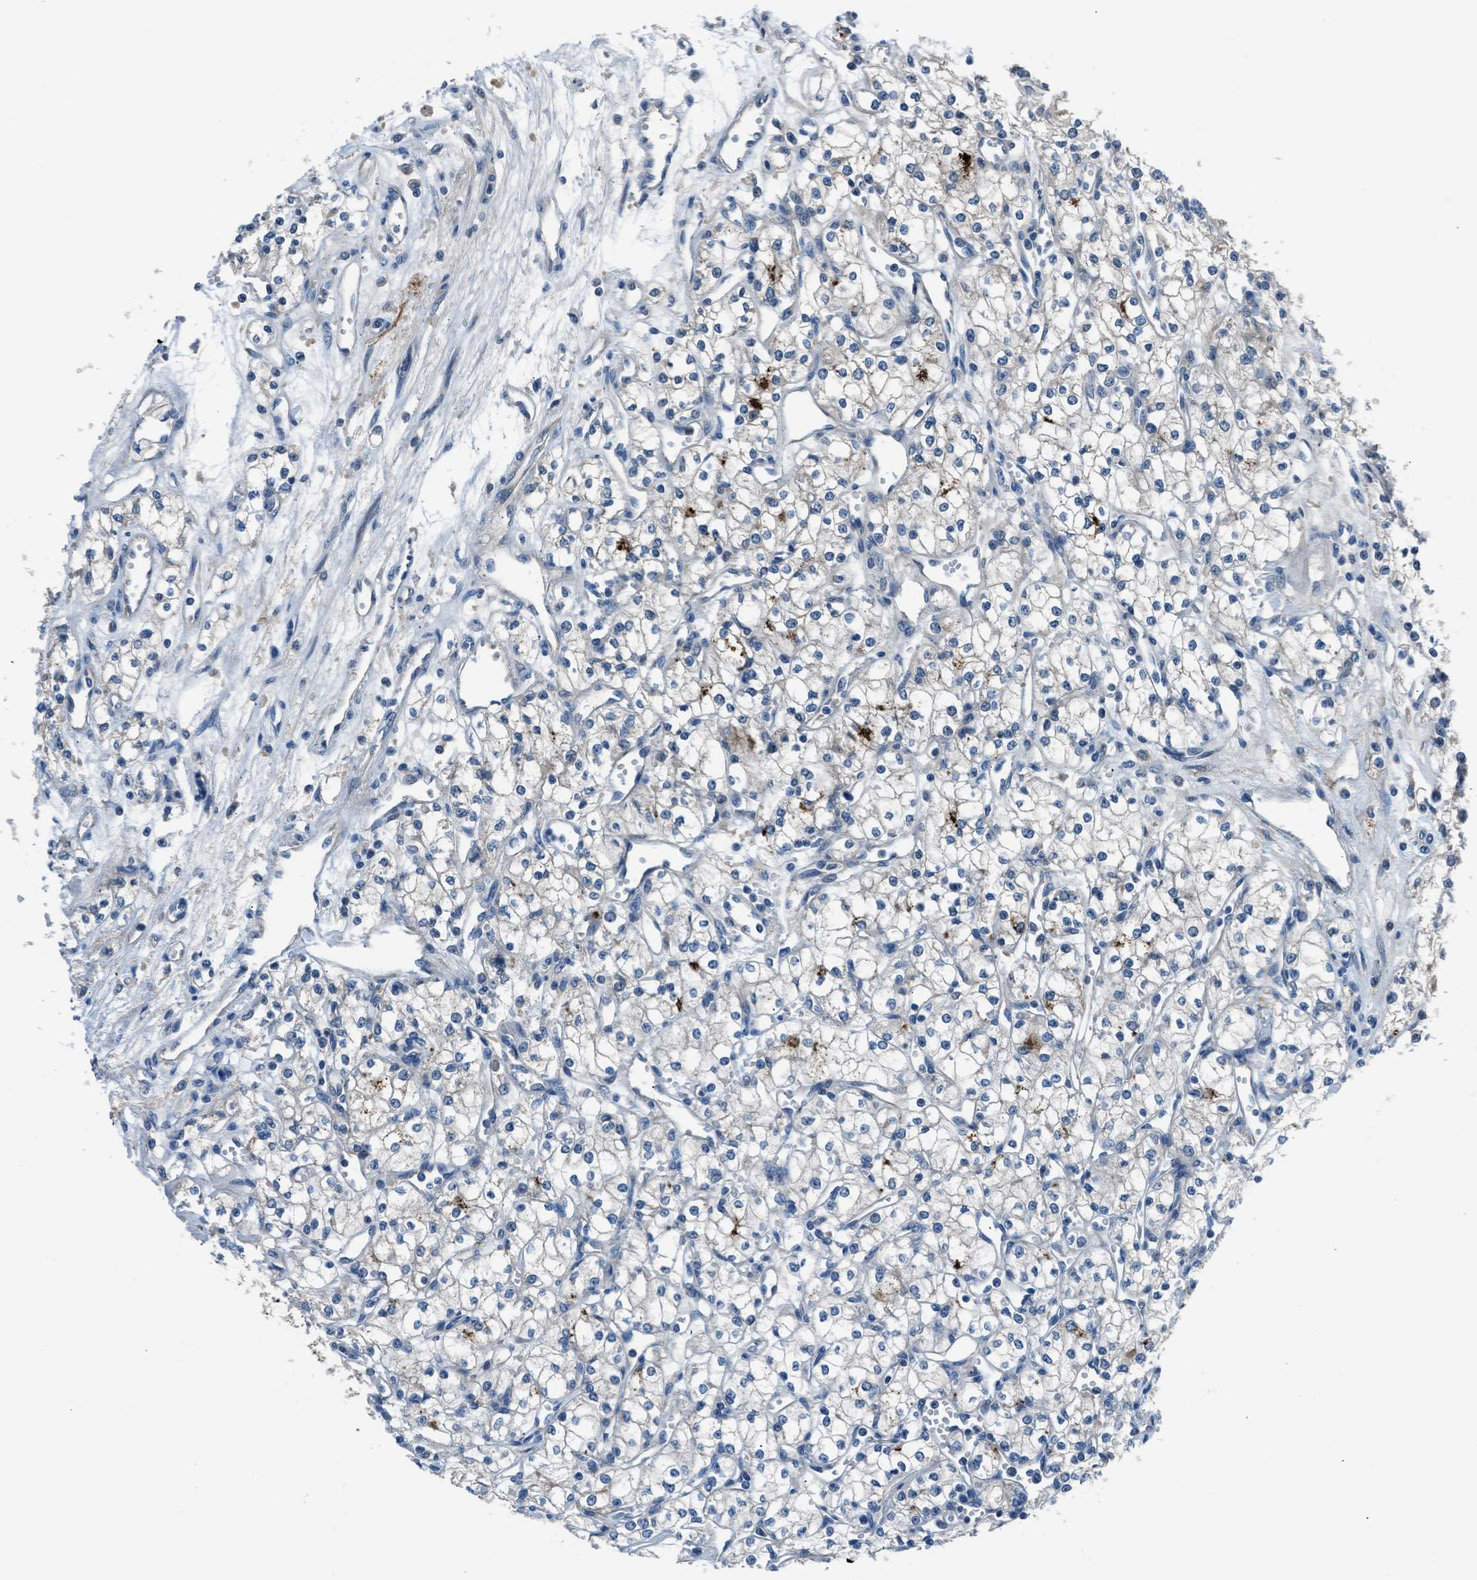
{"staining": {"intensity": "negative", "quantity": "none", "location": "none"}, "tissue": "renal cancer", "cell_type": "Tumor cells", "image_type": "cancer", "snomed": [{"axis": "morphology", "description": "Adenocarcinoma, NOS"}, {"axis": "topography", "description": "Kidney"}], "caption": "DAB (3,3'-diaminobenzidine) immunohistochemical staining of human renal adenocarcinoma reveals no significant staining in tumor cells.", "gene": "SLC38A6", "patient": {"sex": "male", "age": 59}}